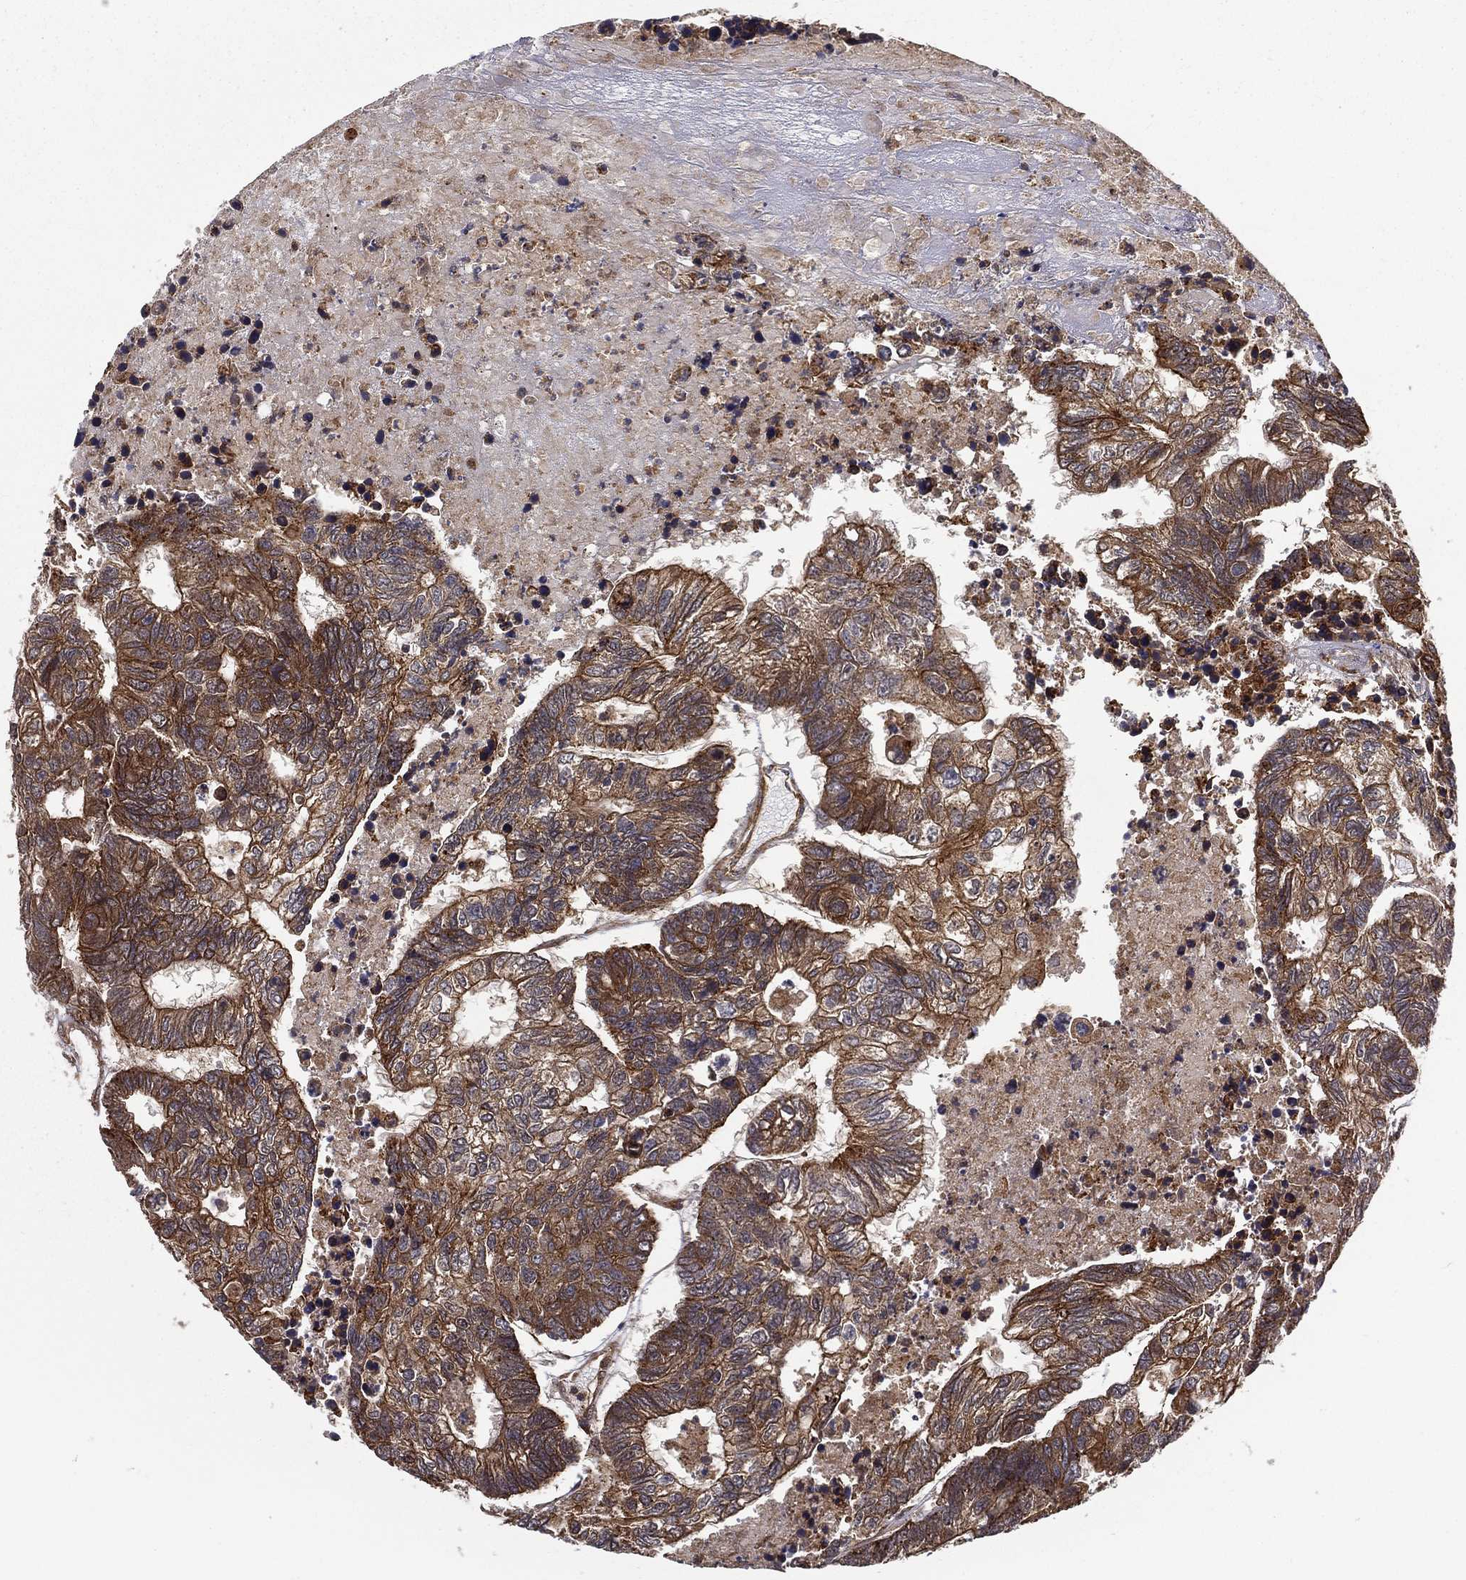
{"staining": {"intensity": "strong", "quantity": "25%-75%", "location": "cytoplasmic/membranous"}, "tissue": "colorectal cancer", "cell_type": "Tumor cells", "image_type": "cancer", "snomed": [{"axis": "morphology", "description": "Adenocarcinoma, NOS"}, {"axis": "topography", "description": "Colon"}], "caption": "A high amount of strong cytoplasmic/membranous expression is seen in about 25%-75% of tumor cells in colorectal adenocarcinoma tissue.", "gene": "UACA", "patient": {"sex": "female", "age": 48}}